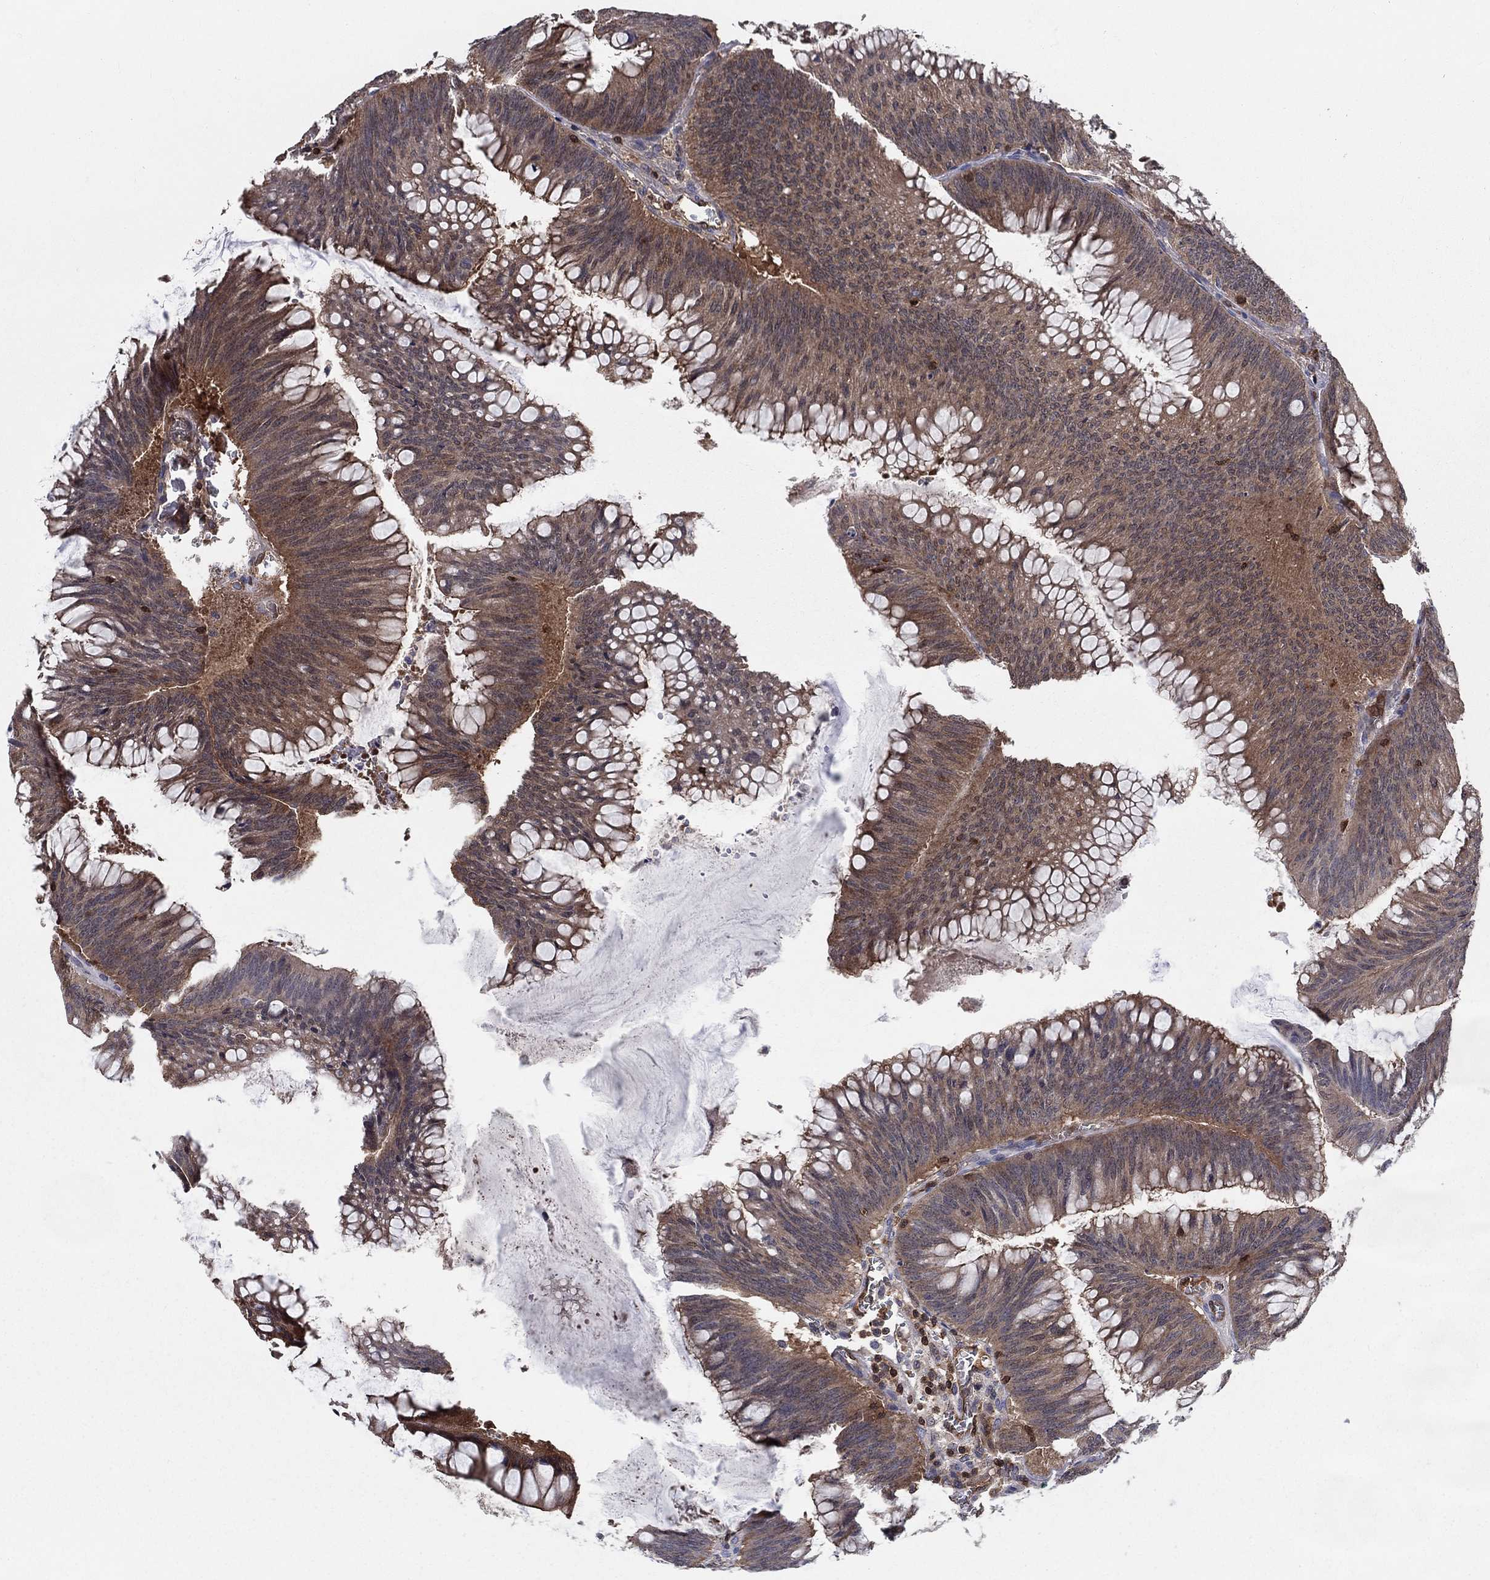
{"staining": {"intensity": "moderate", "quantity": "25%-75%", "location": "cytoplasmic/membranous"}, "tissue": "colorectal cancer", "cell_type": "Tumor cells", "image_type": "cancer", "snomed": [{"axis": "morphology", "description": "Adenocarcinoma, NOS"}, {"axis": "topography", "description": "Rectum"}], "caption": "The histopathology image exhibits staining of colorectal cancer, revealing moderate cytoplasmic/membranous protein positivity (brown color) within tumor cells.", "gene": "AGFG2", "patient": {"sex": "female", "age": 72}}